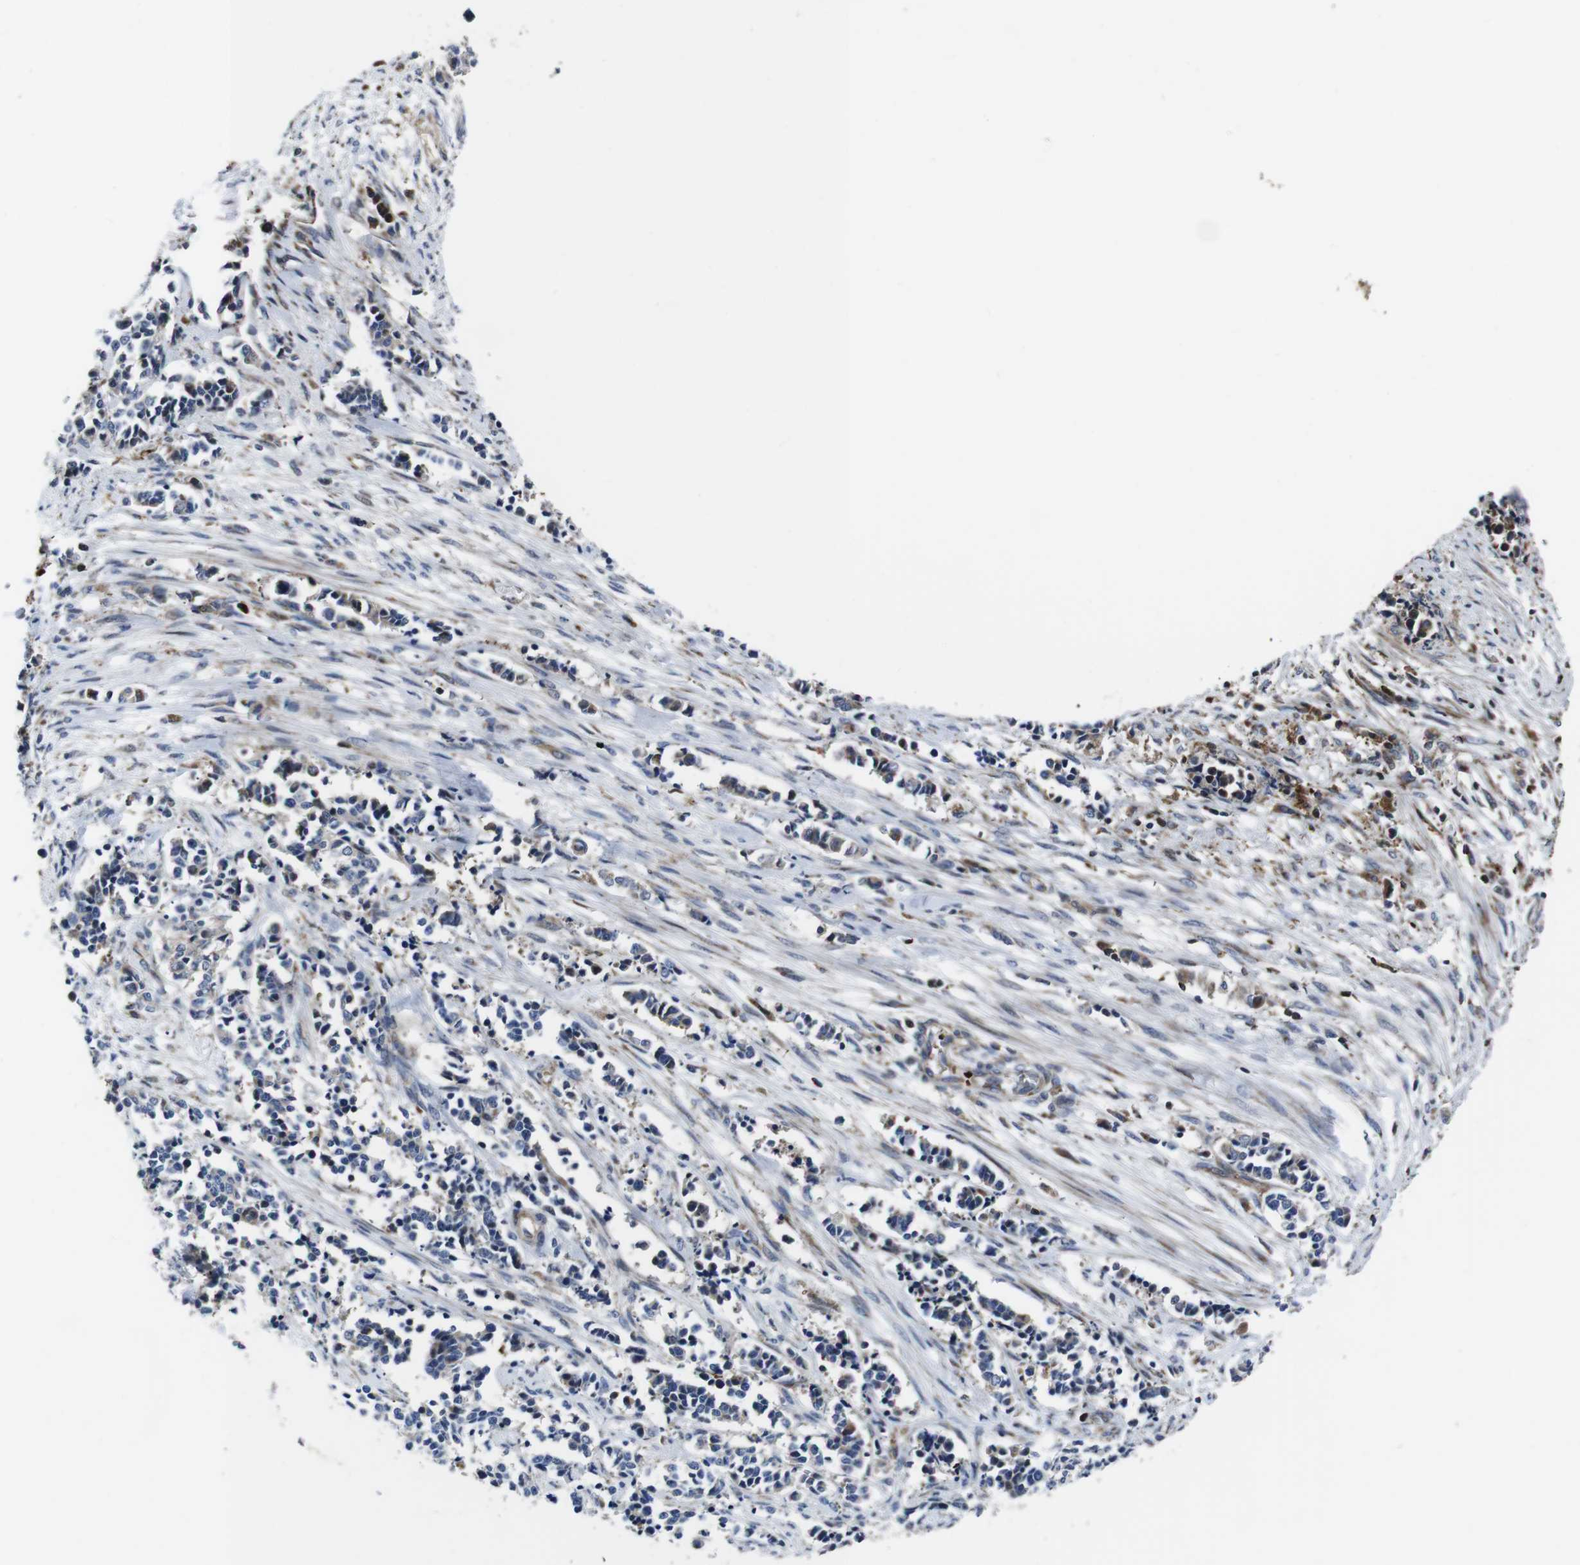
{"staining": {"intensity": "moderate", "quantity": "<25%", "location": "cytoplasmic/membranous"}, "tissue": "cervical cancer", "cell_type": "Tumor cells", "image_type": "cancer", "snomed": [{"axis": "morphology", "description": "Normal tissue, NOS"}, {"axis": "morphology", "description": "Squamous cell carcinoma, NOS"}, {"axis": "topography", "description": "Cervix"}], "caption": "Immunohistochemistry (IHC) staining of cervical cancer (squamous cell carcinoma), which shows low levels of moderate cytoplasmic/membranous positivity in about <25% of tumor cells indicating moderate cytoplasmic/membranous protein expression. The staining was performed using DAB (brown) for protein detection and nuclei were counterstained in hematoxylin (blue).", "gene": "SMYD3", "patient": {"sex": "female", "age": 35}}